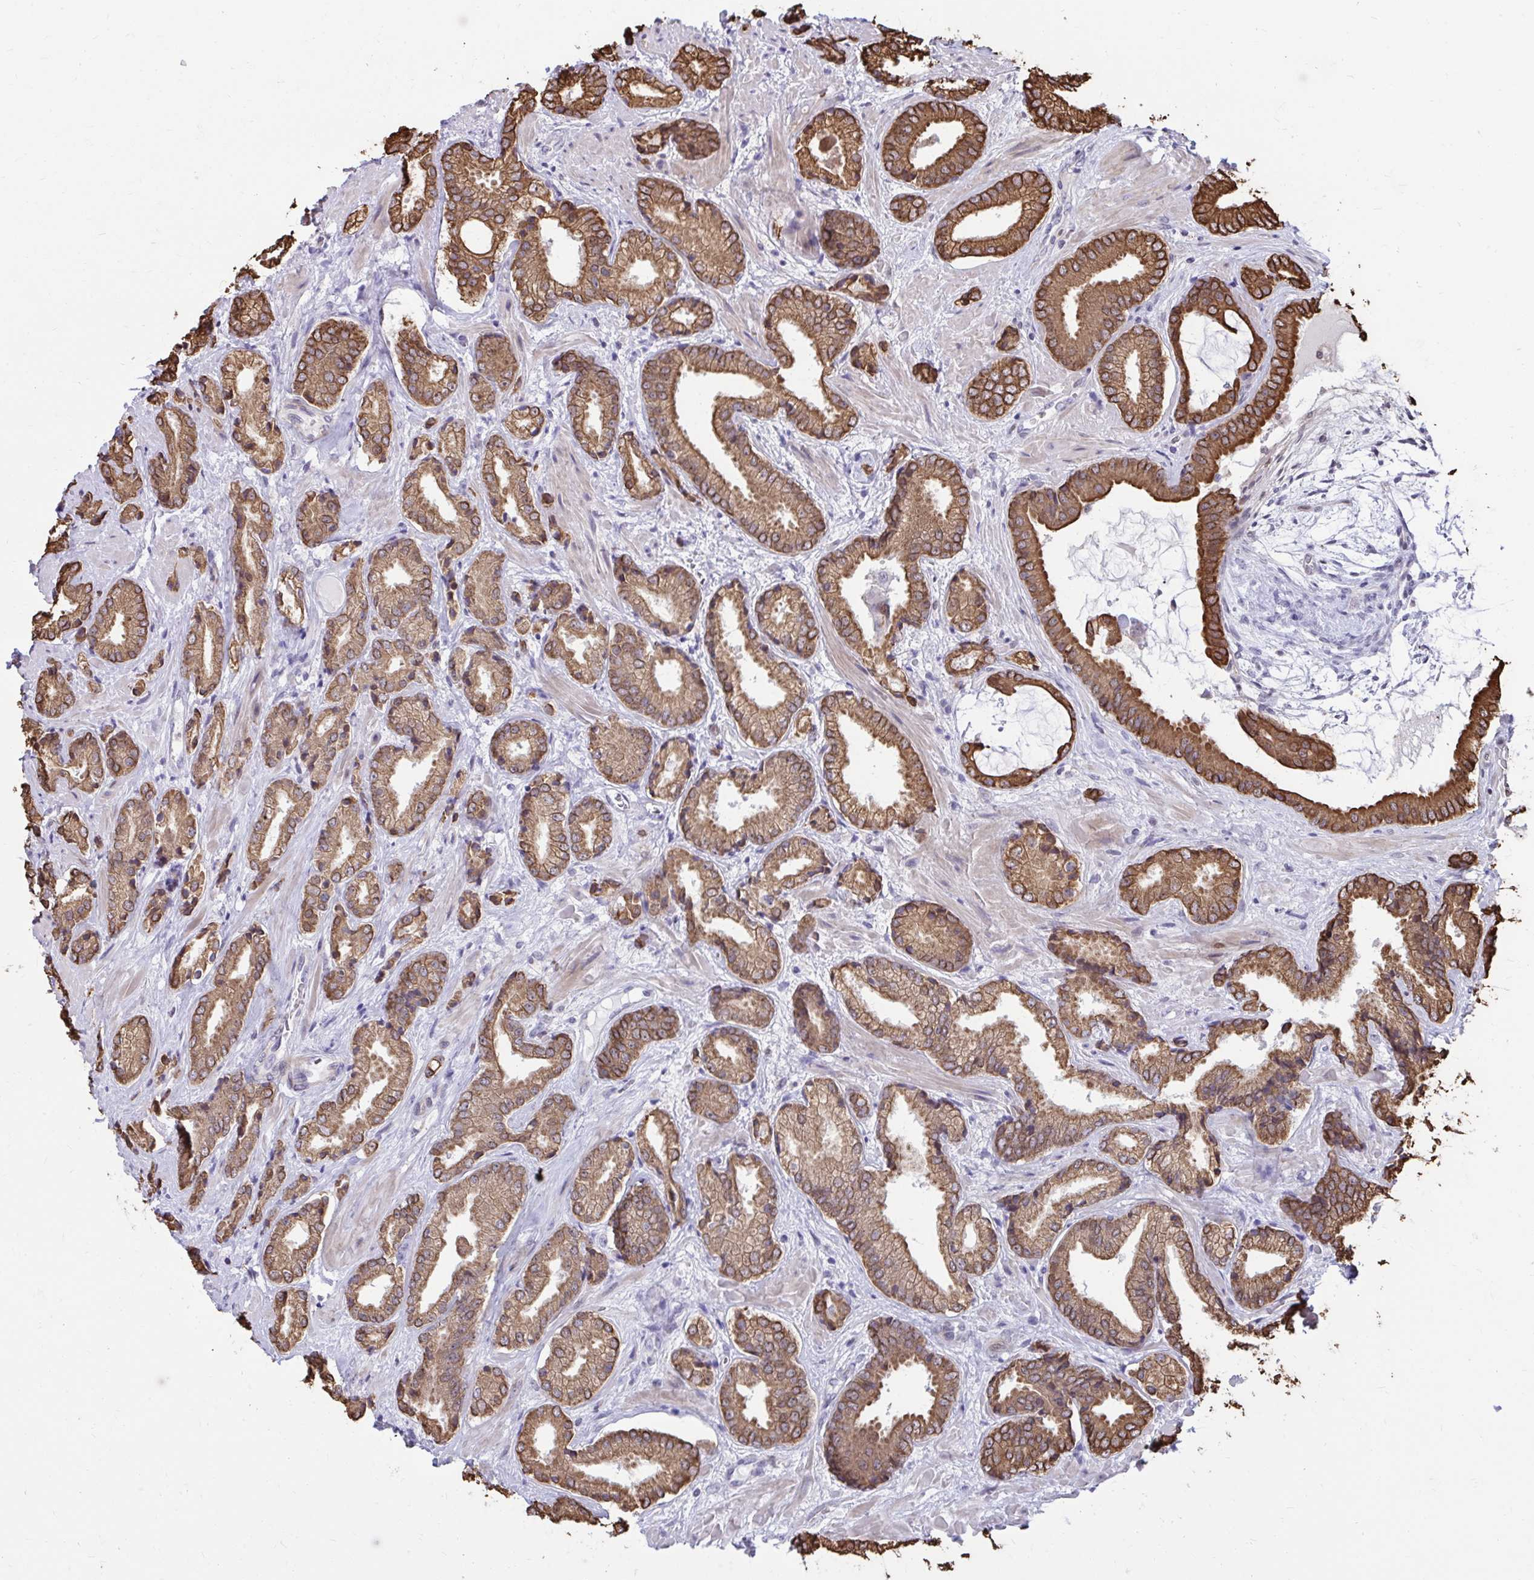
{"staining": {"intensity": "moderate", "quantity": ">75%", "location": "cytoplasmic/membranous"}, "tissue": "prostate cancer", "cell_type": "Tumor cells", "image_type": "cancer", "snomed": [{"axis": "morphology", "description": "Adenocarcinoma, High grade"}, {"axis": "topography", "description": "Prostate"}], "caption": "Prostate cancer stained with a protein marker exhibits moderate staining in tumor cells.", "gene": "ANKRD30B", "patient": {"sex": "male", "age": 56}}